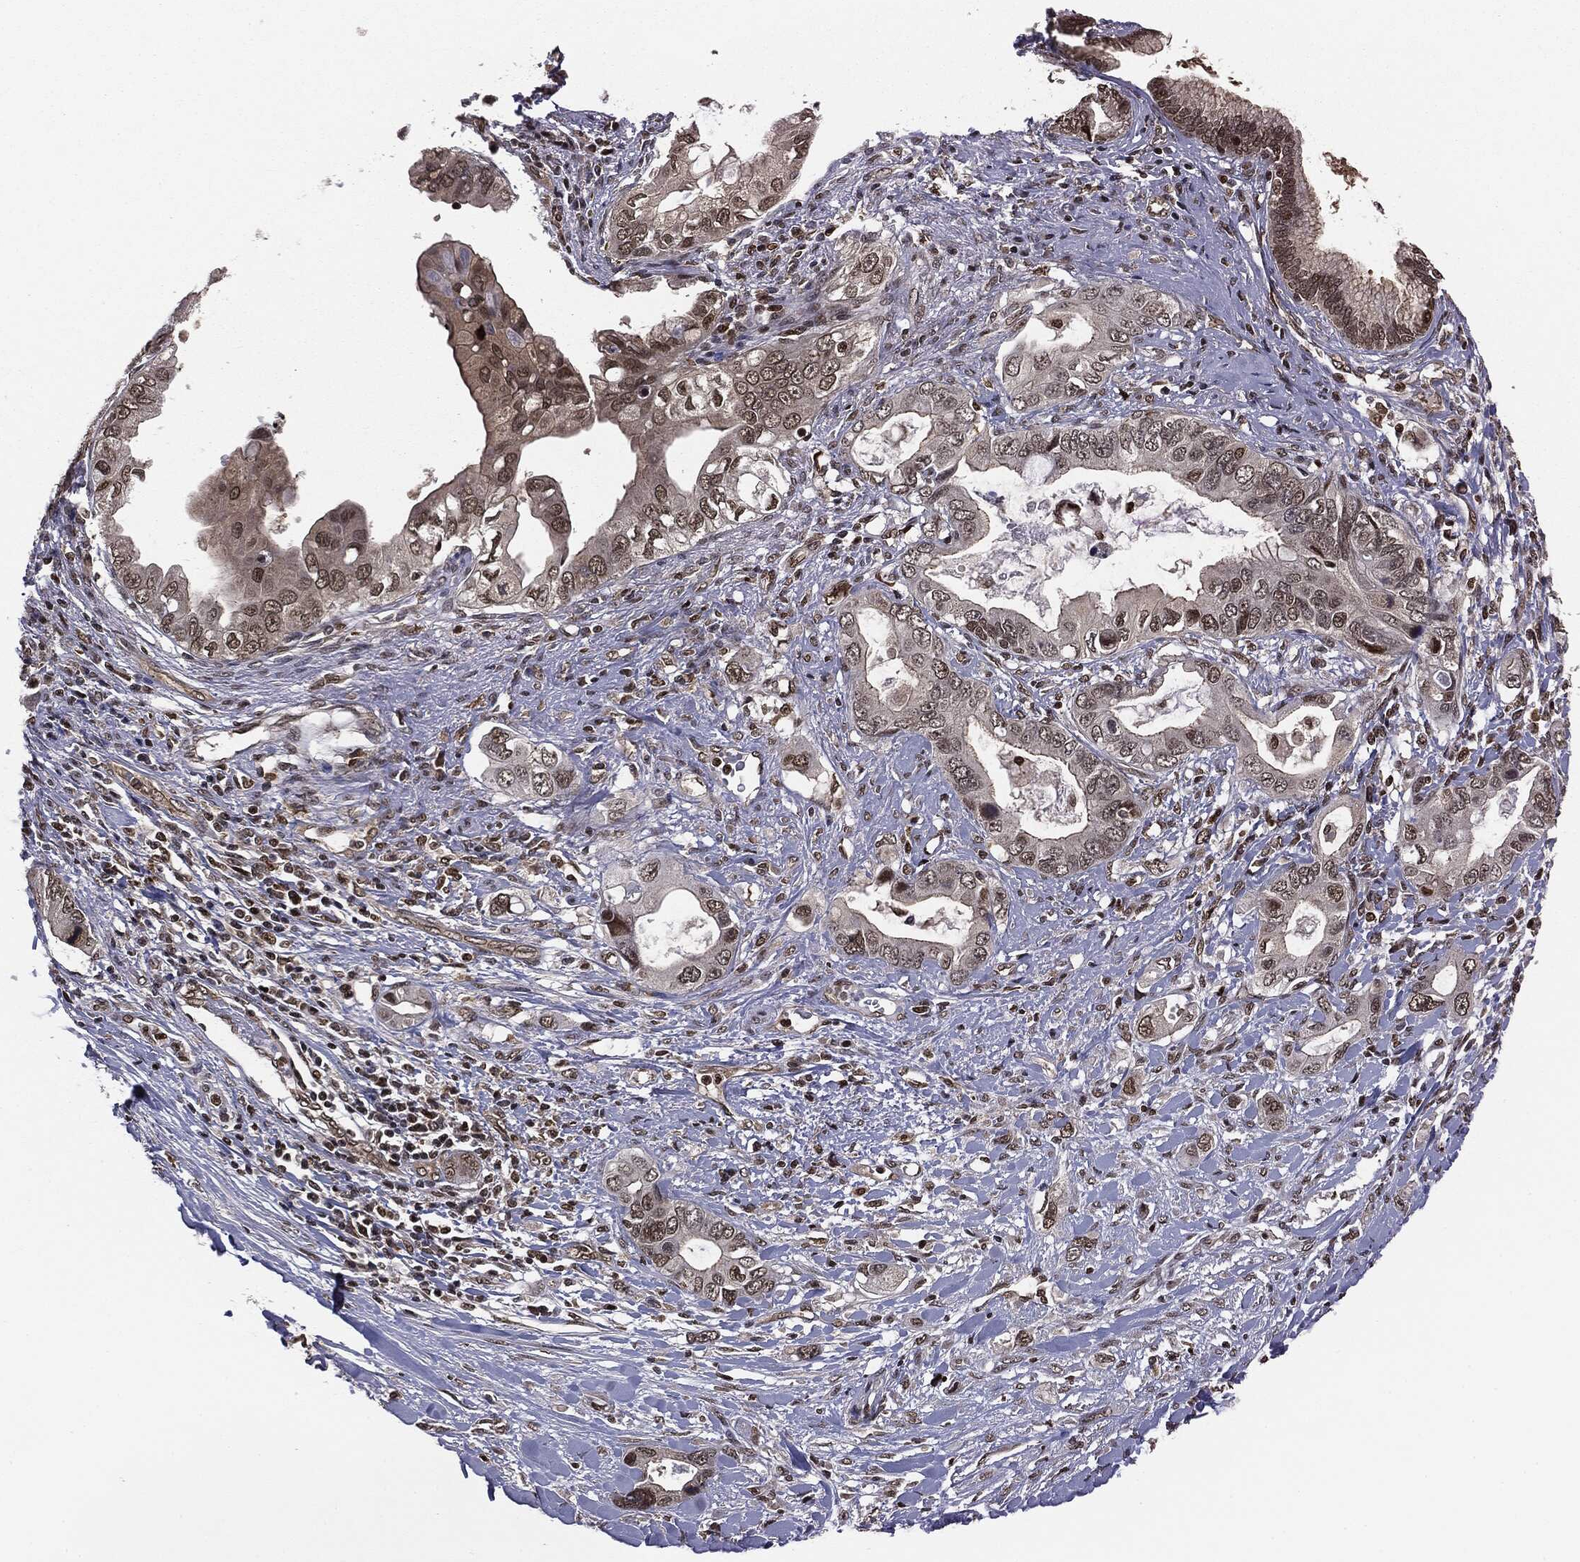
{"staining": {"intensity": "moderate", "quantity": "<25%", "location": "cytoplasmic/membranous,nuclear"}, "tissue": "pancreatic cancer", "cell_type": "Tumor cells", "image_type": "cancer", "snomed": [{"axis": "morphology", "description": "Adenocarcinoma, NOS"}, {"axis": "topography", "description": "Pancreas"}], "caption": "There is low levels of moderate cytoplasmic/membranous and nuclear positivity in tumor cells of pancreatic cancer (adenocarcinoma), as demonstrated by immunohistochemical staining (brown color).", "gene": "TBC1D22A", "patient": {"sex": "female", "age": 56}}